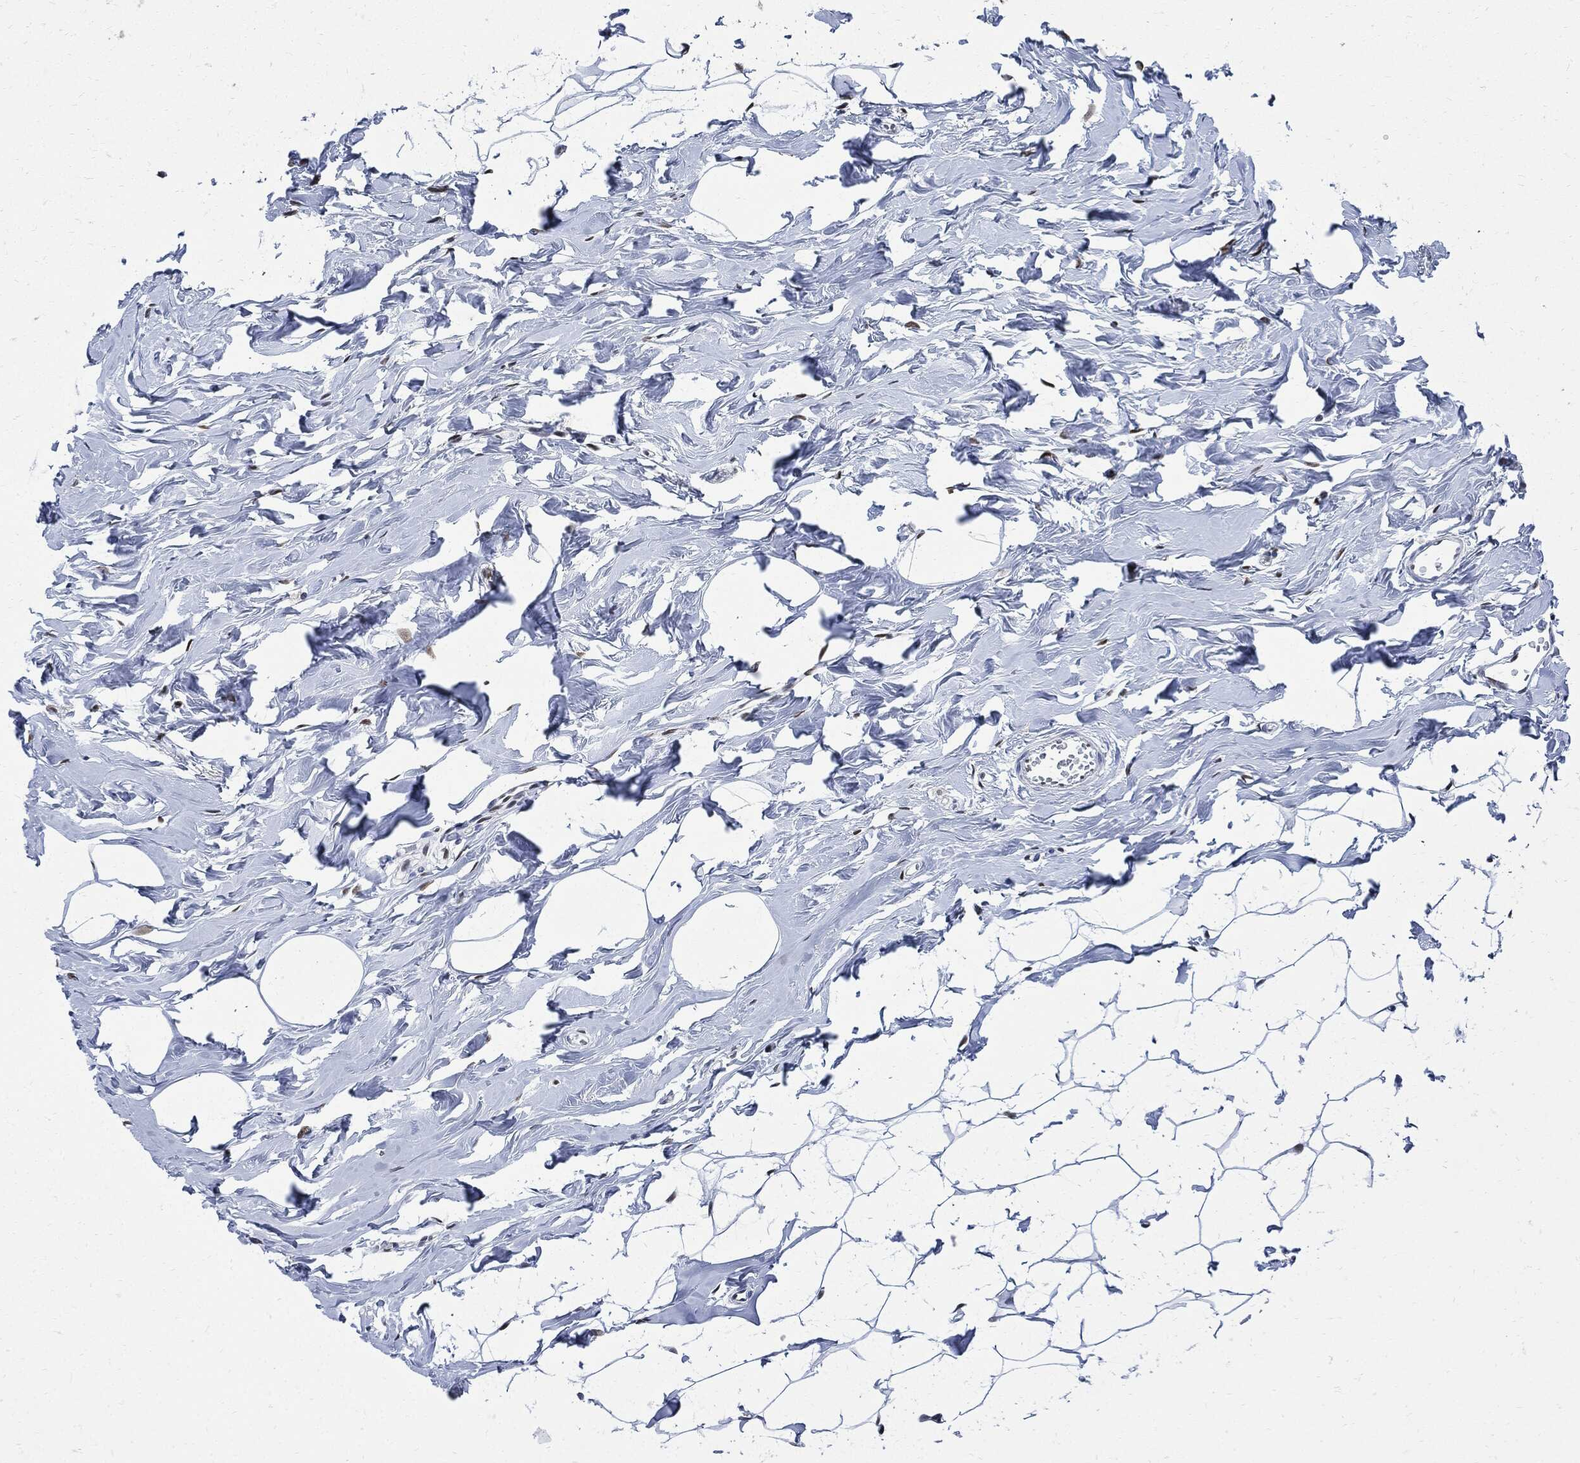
{"staining": {"intensity": "negative", "quantity": "none", "location": "none"}, "tissue": "breast", "cell_type": "Adipocytes", "image_type": "normal", "snomed": [{"axis": "morphology", "description": "Normal tissue, NOS"}, {"axis": "morphology", "description": "Lobular carcinoma, in situ"}, {"axis": "topography", "description": "Breast"}], "caption": "IHC image of benign human breast stained for a protein (brown), which displays no staining in adipocytes. Brightfield microscopy of immunohistochemistry (IHC) stained with DAB (3,3'-diaminobenzidine) (brown) and hematoxylin (blue), captured at high magnification.", "gene": "PCNA", "patient": {"sex": "female", "age": 35}}